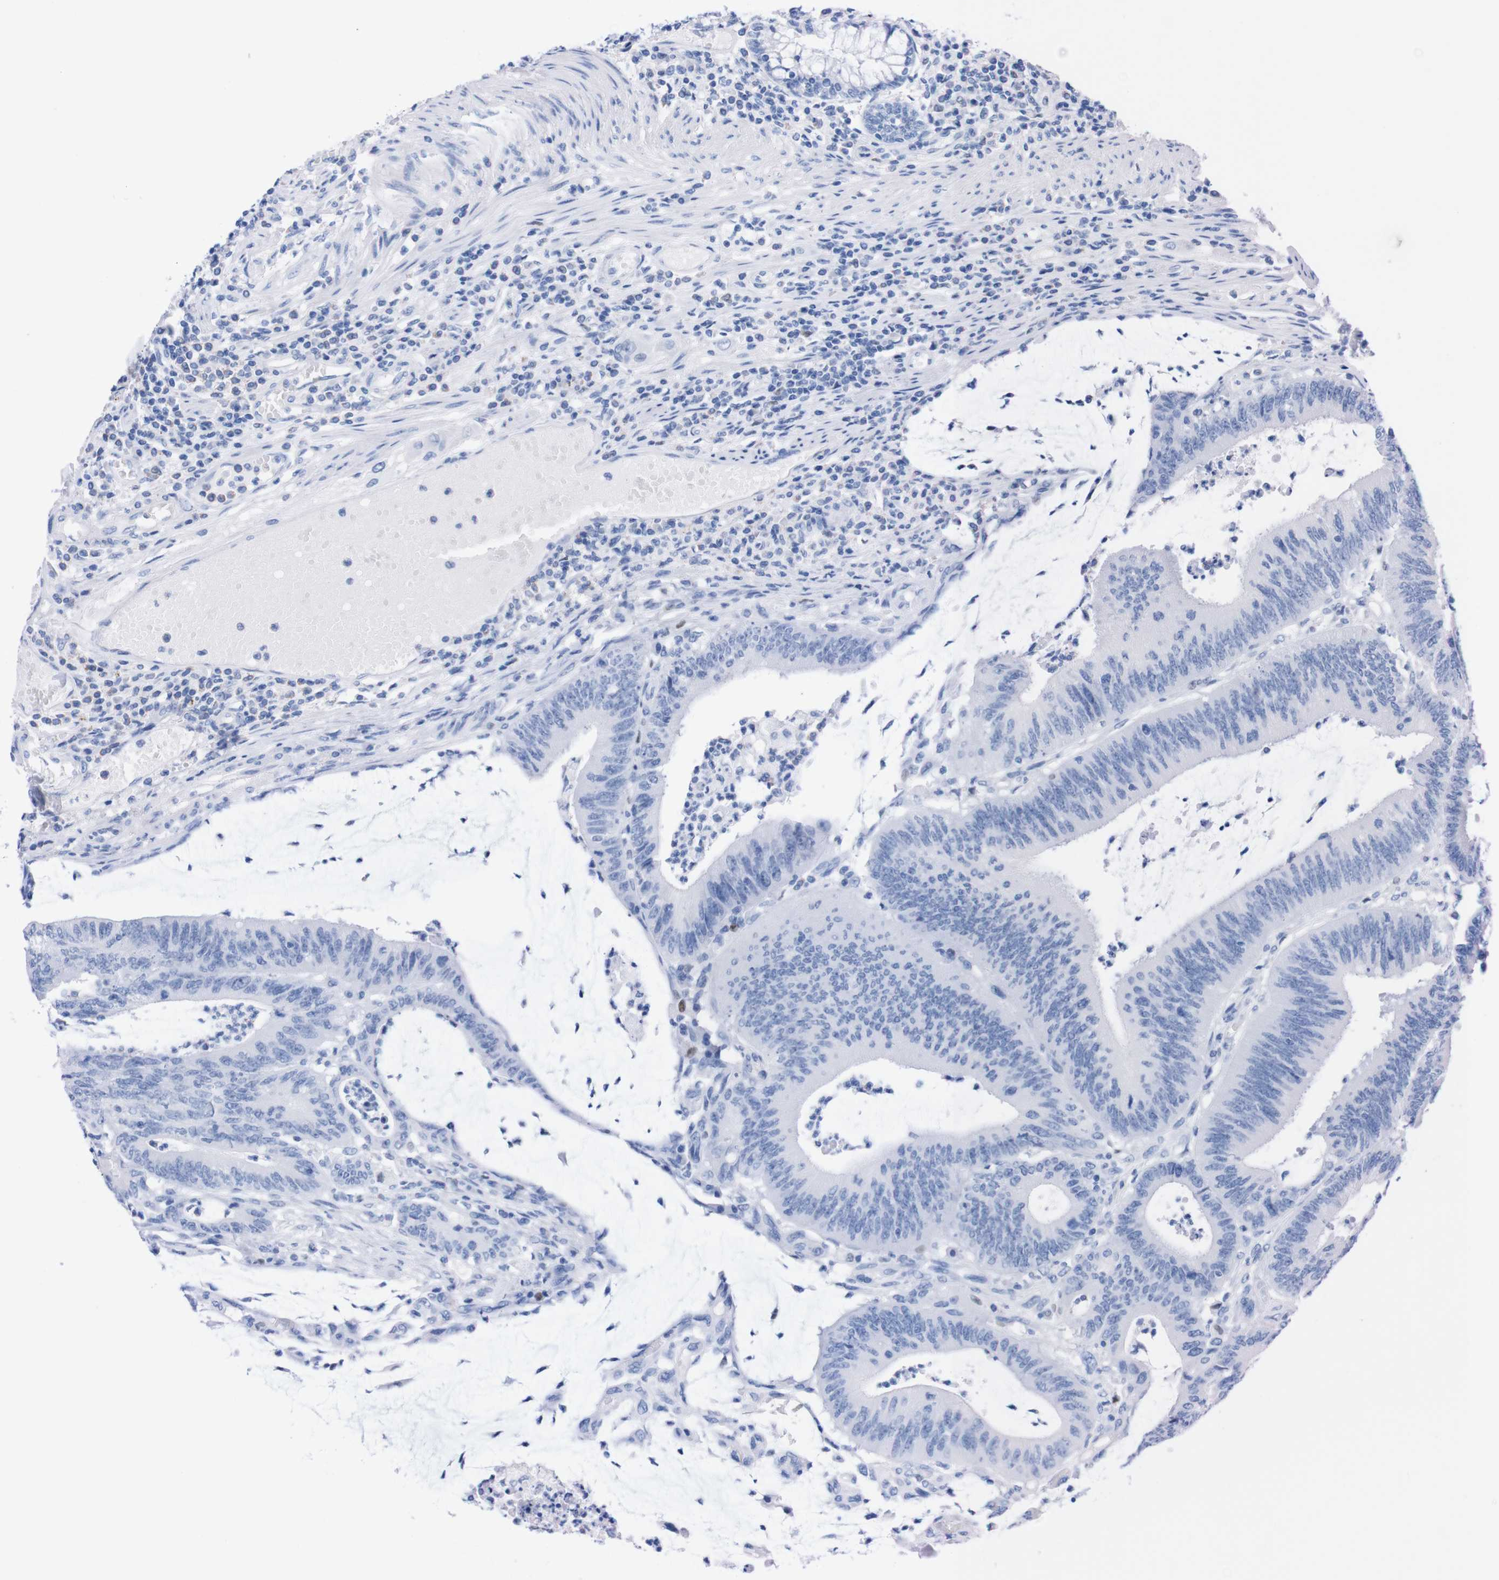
{"staining": {"intensity": "negative", "quantity": "none", "location": "none"}, "tissue": "colorectal cancer", "cell_type": "Tumor cells", "image_type": "cancer", "snomed": [{"axis": "morphology", "description": "Adenocarcinoma, NOS"}, {"axis": "topography", "description": "Rectum"}], "caption": "IHC photomicrograph of colorectal cancer (adenocarcinoma) stained for a protein (brown), which exhibits no staining in tumor cells.", "gene": "P2RY12", "patient": {"sex": "female", "age": 66}}